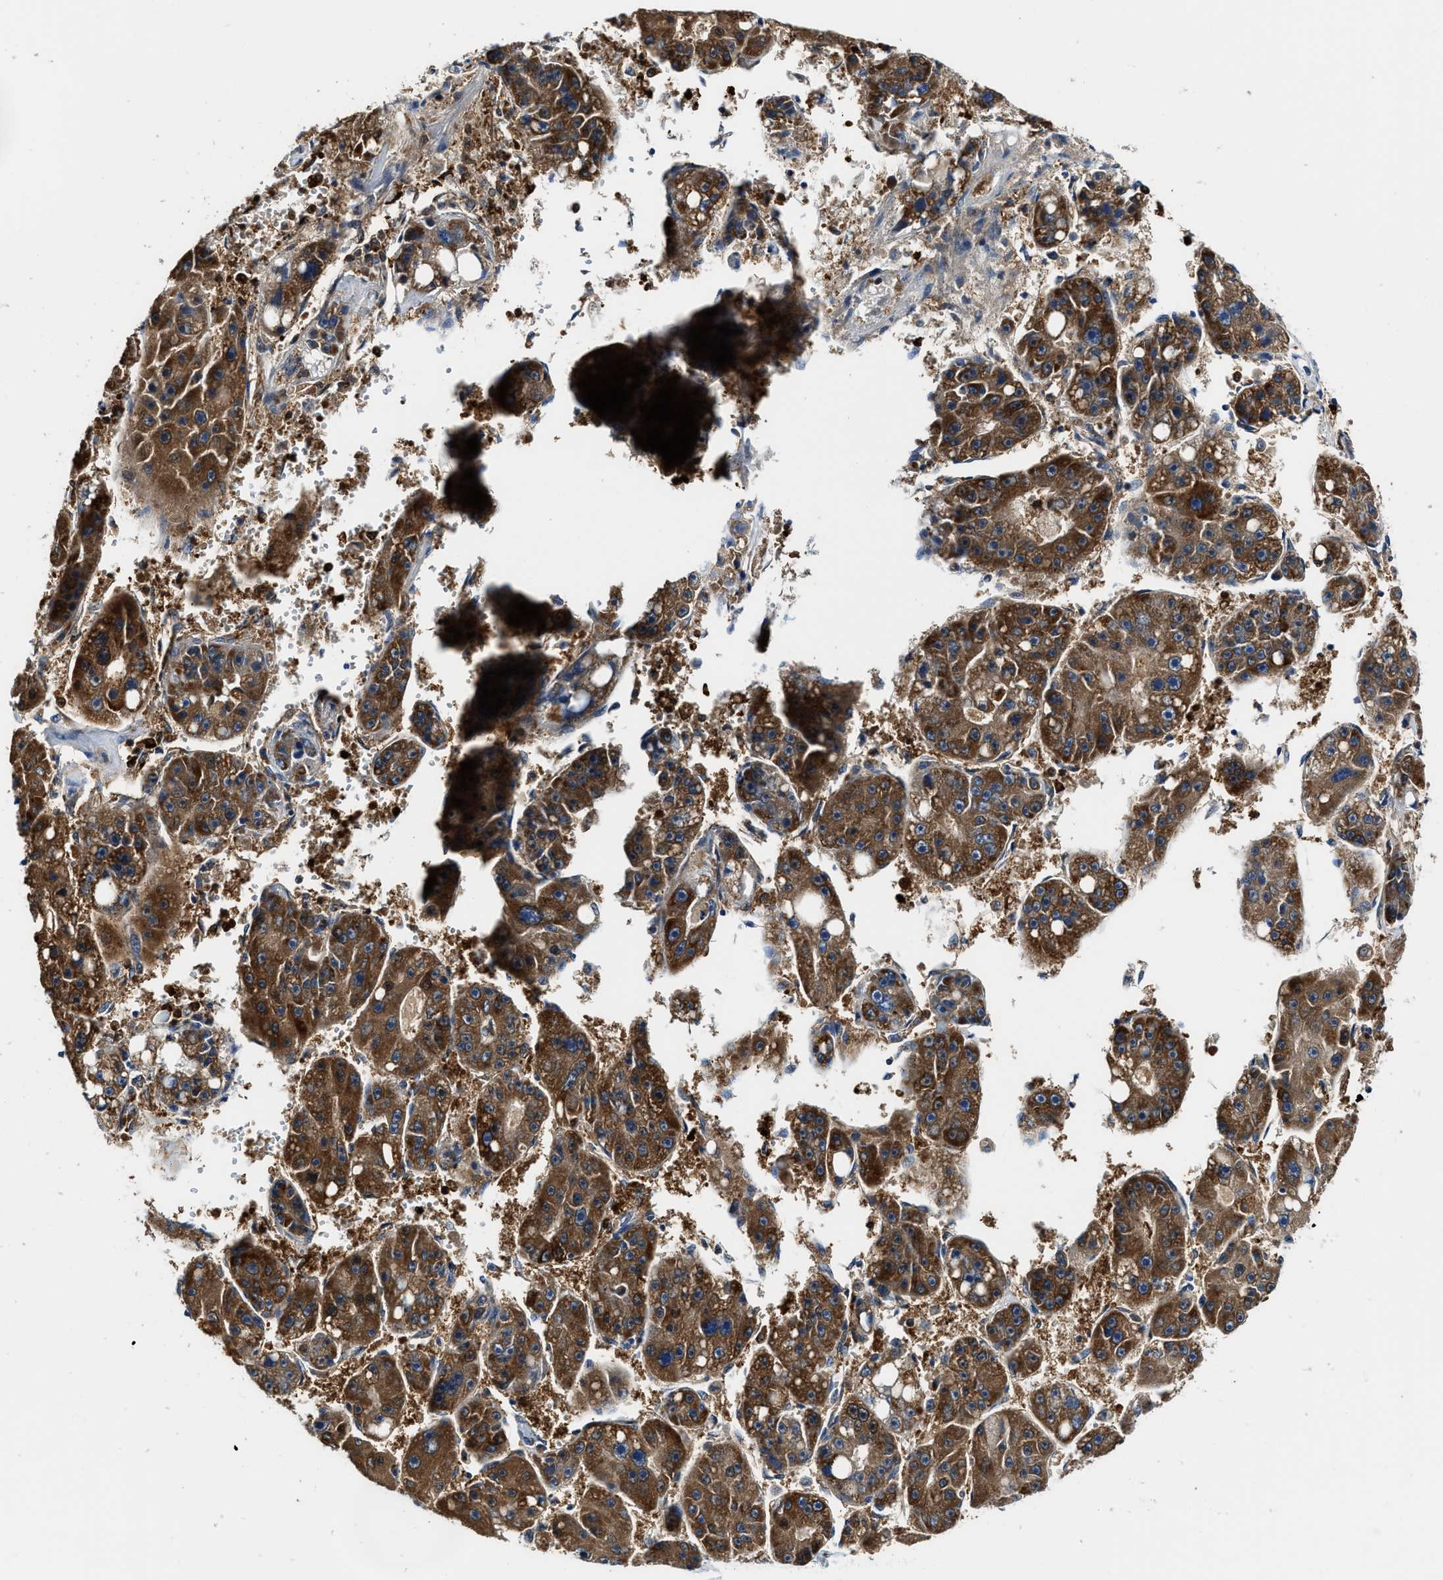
{"staining": {"intensity": "strong", "quantity": ">75%", "location": "cytoplasmic/membranous"}, "tissue": "liver cancer", "cell_type": "Tumor cells", "image_type": "cancer", "snomed": [{"axis": "morphology", "description": "Carcinoma, Hepatocellular, NOS"}, {"axis": "topography", "description": "Liver"}], "caption": "A high amount of strong cytoplasmic/membranous expression is appreciated in about >75% of tumor cells in liver cancer (hepatocellular carcinoma) tissue.", "gene": "LTA4H", "patient": {"sex": "female", "age": 61}}